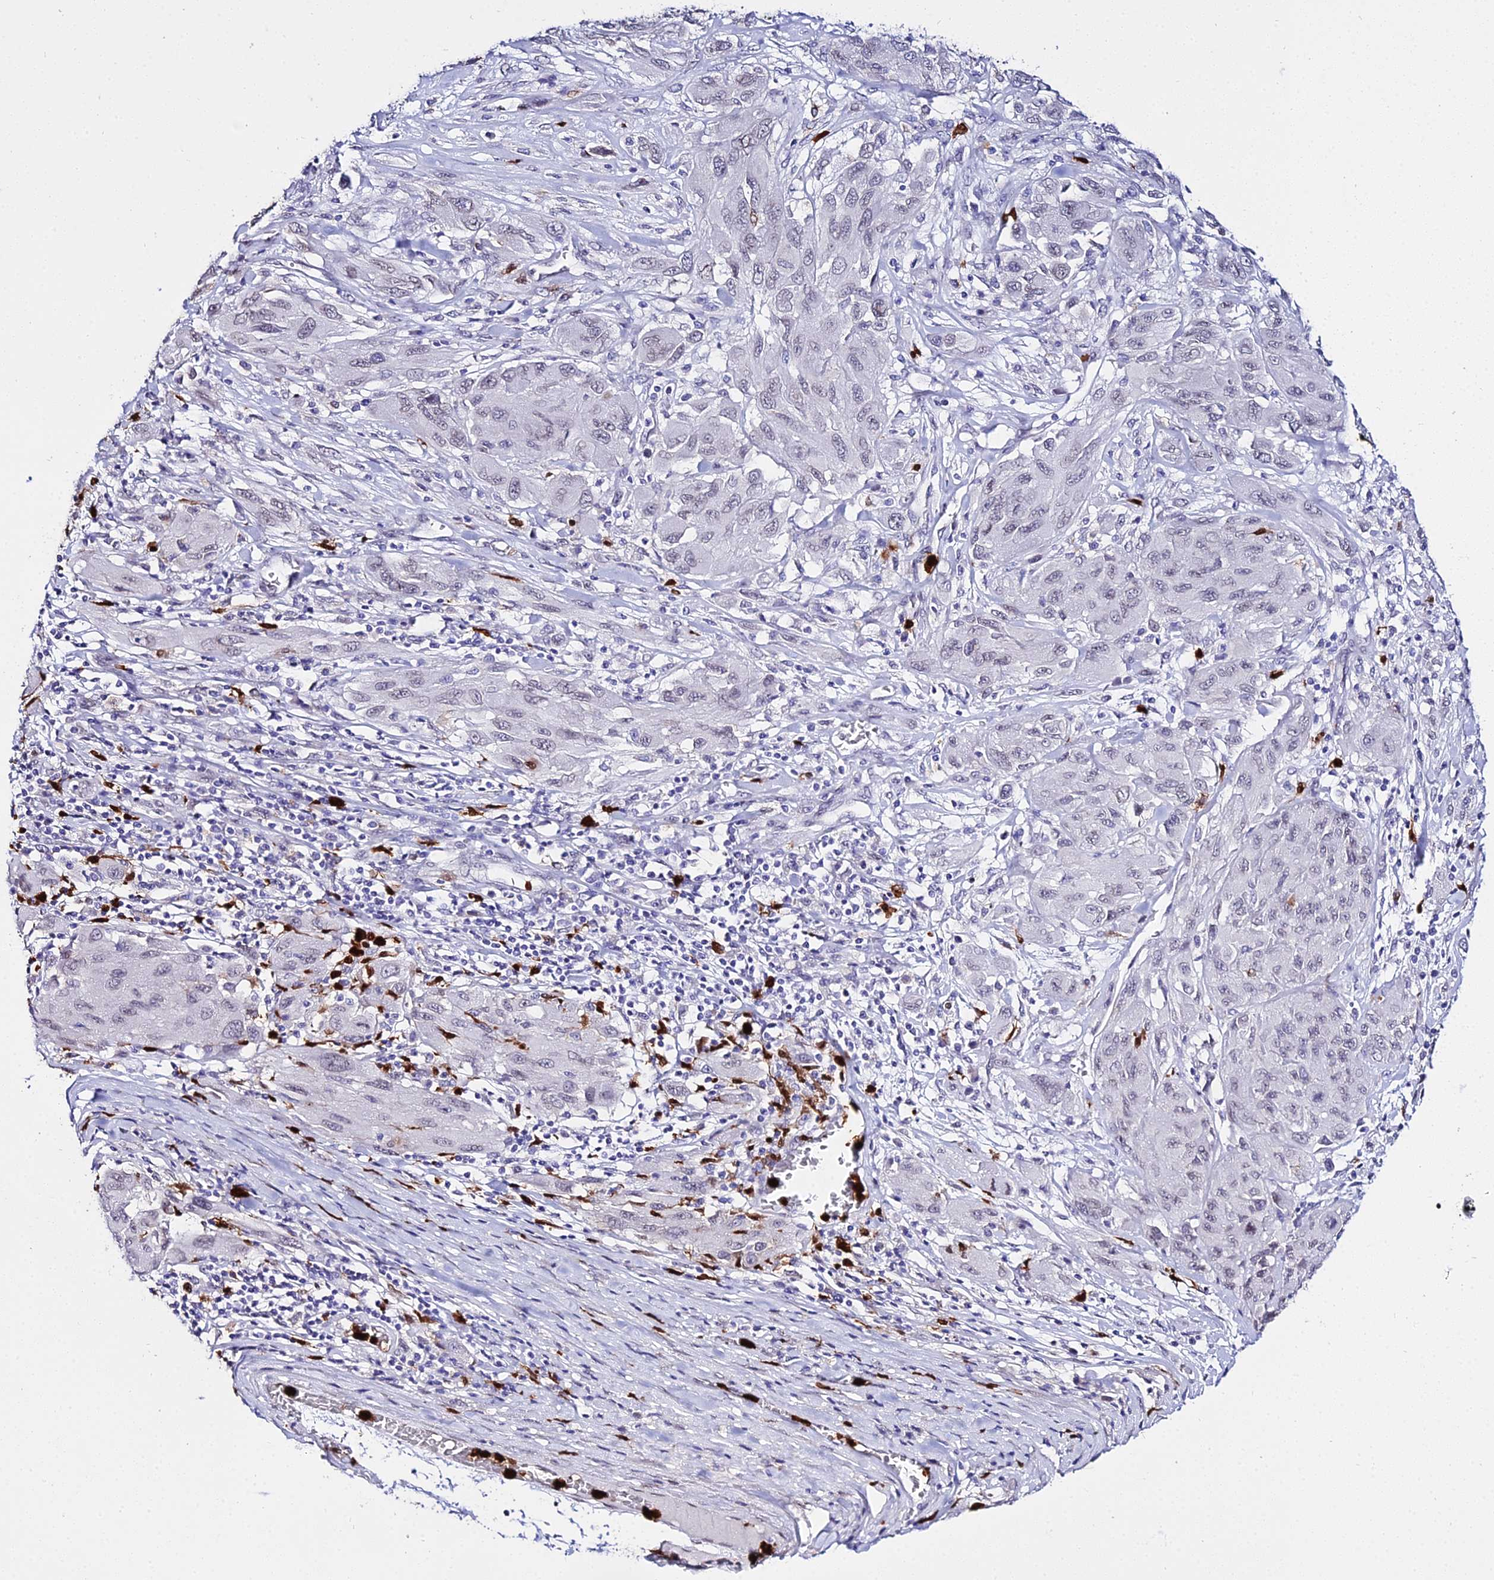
{"staining": {"intensity": "negative", "quantity": "none", "location": "none"}, "tissue": "melanoma", "cell_type": "Tumor cells", "image_type": "cancer", "snomed": [{"axis": "morphology", "description": "Malignant melanoma, NOS"}, {"axis": "topography", "description": "Skin"}], "caption": "Melanoma was stained to show a protein in brown. There is no significant staining in tumor cells.", "gene": "MCM10", "patient": {"sex": "female", "age": 91}}